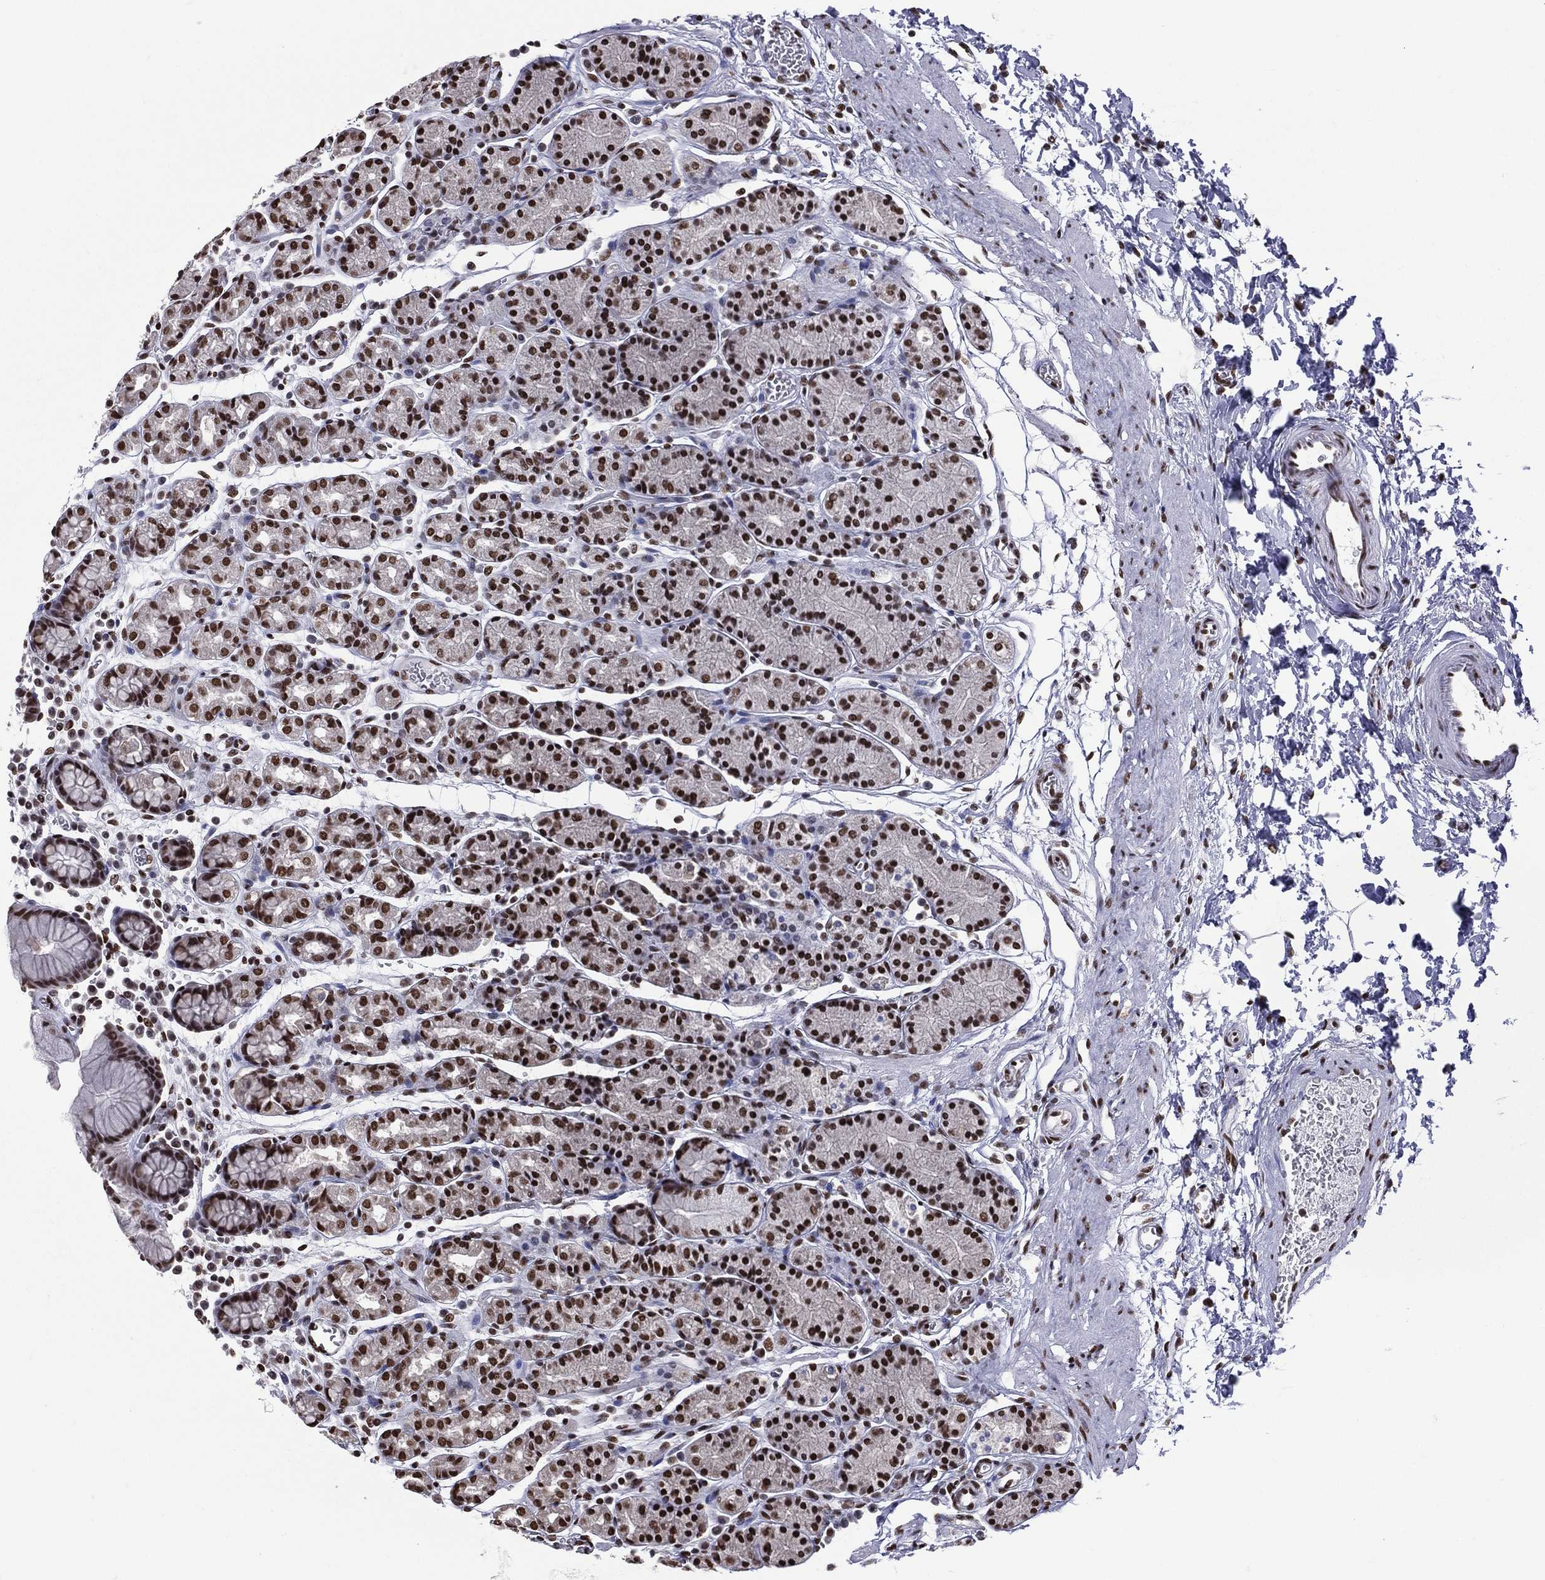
{"staining": {"intensity": "strong", "quantity": ">75%", "location": "nuclear"}, "tissue": "stomach", "cell_type": "Glandular cells", "image_type": "normal", "snomed": [{"axis": "morphology", "description": "Normal tissue, NOS"}, {"axis": "topography", "description": "Stomach, upper"}, {"axis": "topography", "description": "Stomach"}], "caption": "Immunohistochemical staining of normal stomach displays >75% levels of strong nuclear protein positivity in about >75% of glandular cells. (DAB = brown stain, brightfield microscopy at high magnification).", "gene": "ZNF7", "patient": {"sex": "male", "age": 62}}